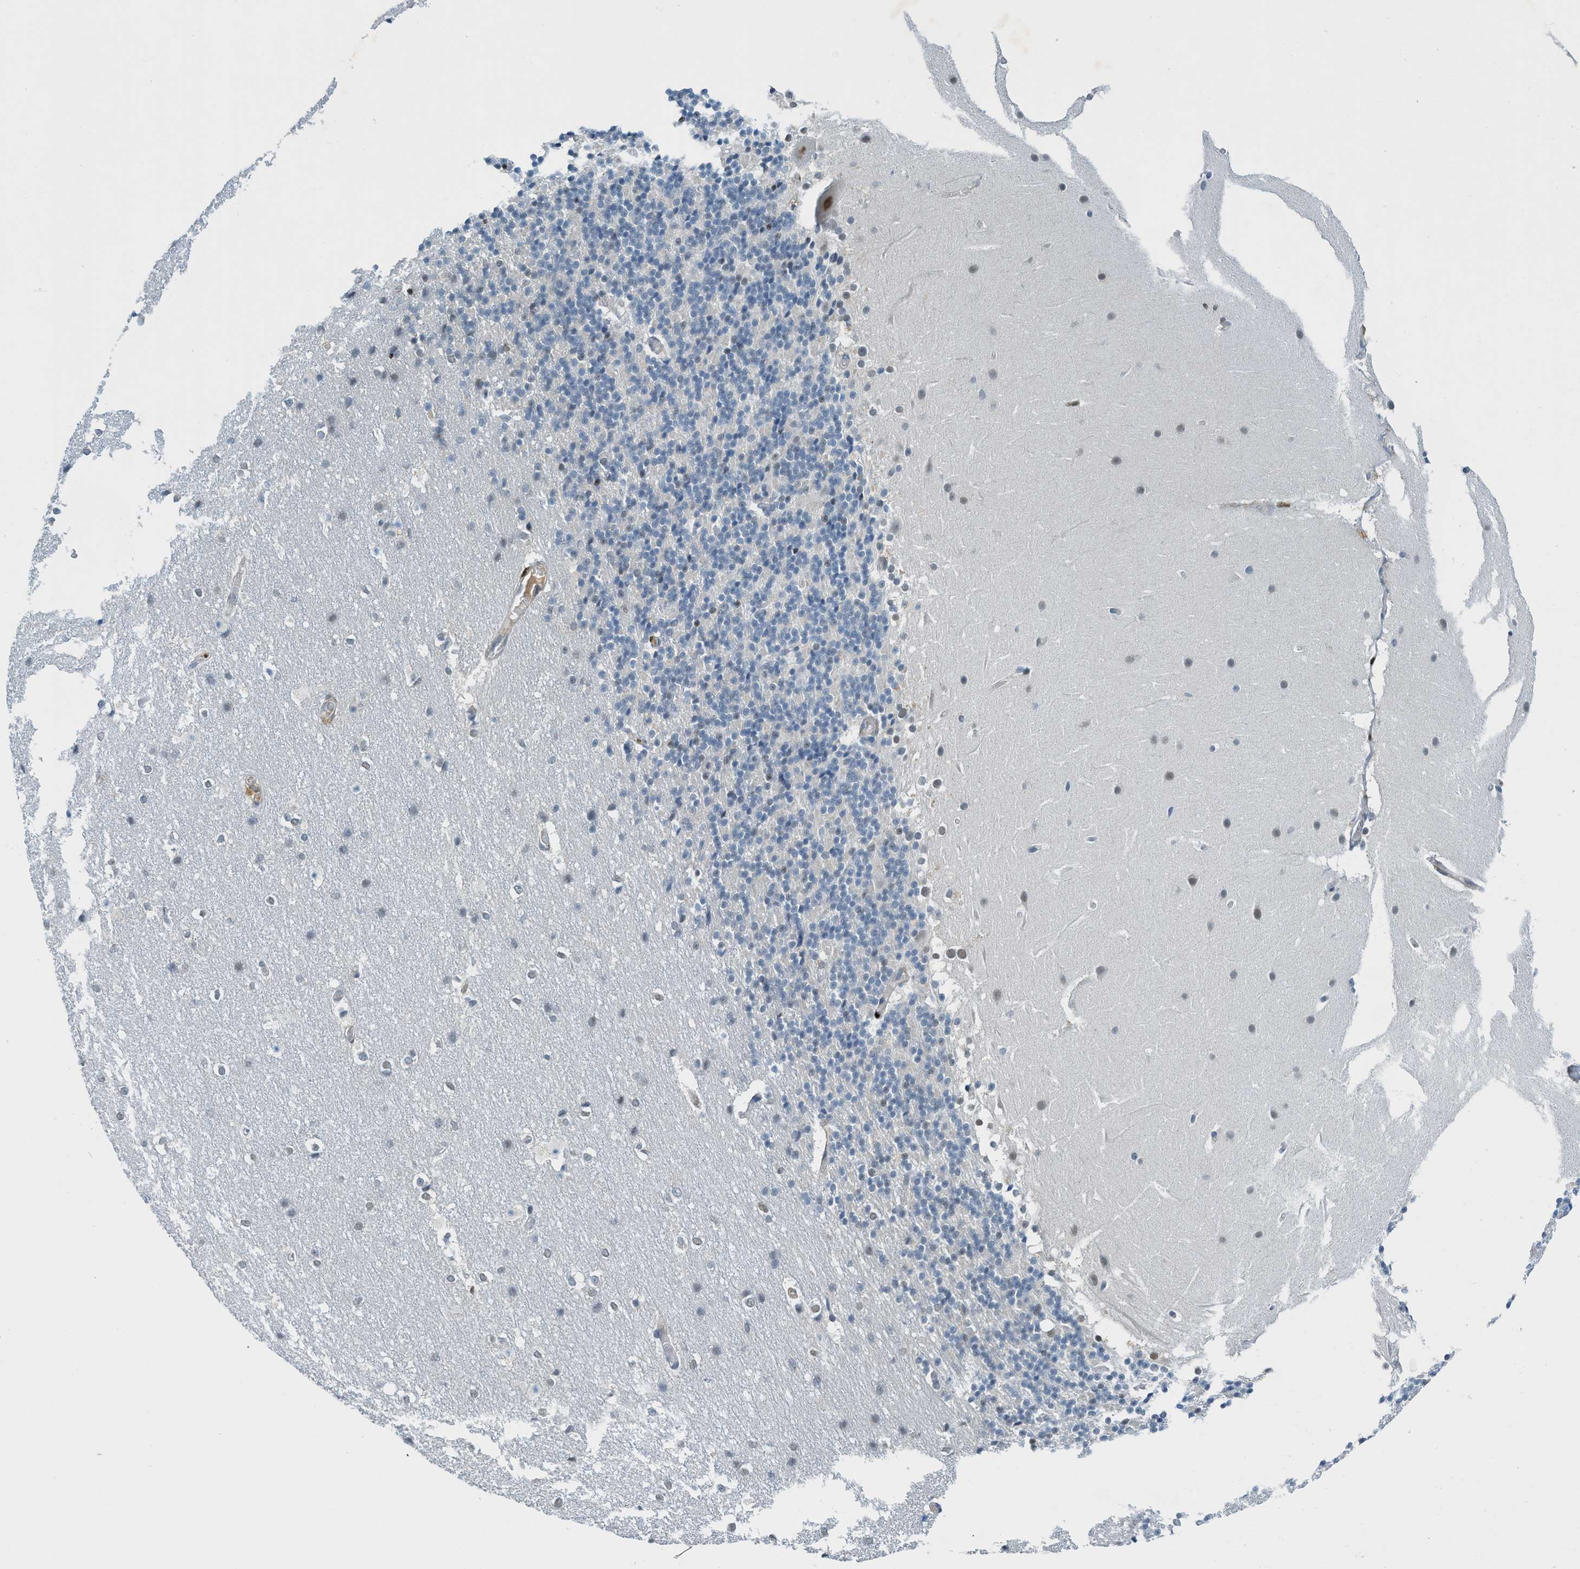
{"staining": {"intensity": "weak", "quantity": "<25%", "location": "nuclear"}, "tissue": "cerebellum", "cell_type": "Cells in granular layer", "image_type": "normal", "snomed": [{"axis": "morphology", "description": "Normal tissue, NOS"}, {"axis": "topography", "description": "Cerebellum"}], "caption": "This is a image of immunohistochemistry staining of unremarkable cerebellum, which shows no positivity in cells in granular layer. Nuclei are stained in blue.", "gene": "SH3D19", "patient": {"sex": "female", "age": 19}}